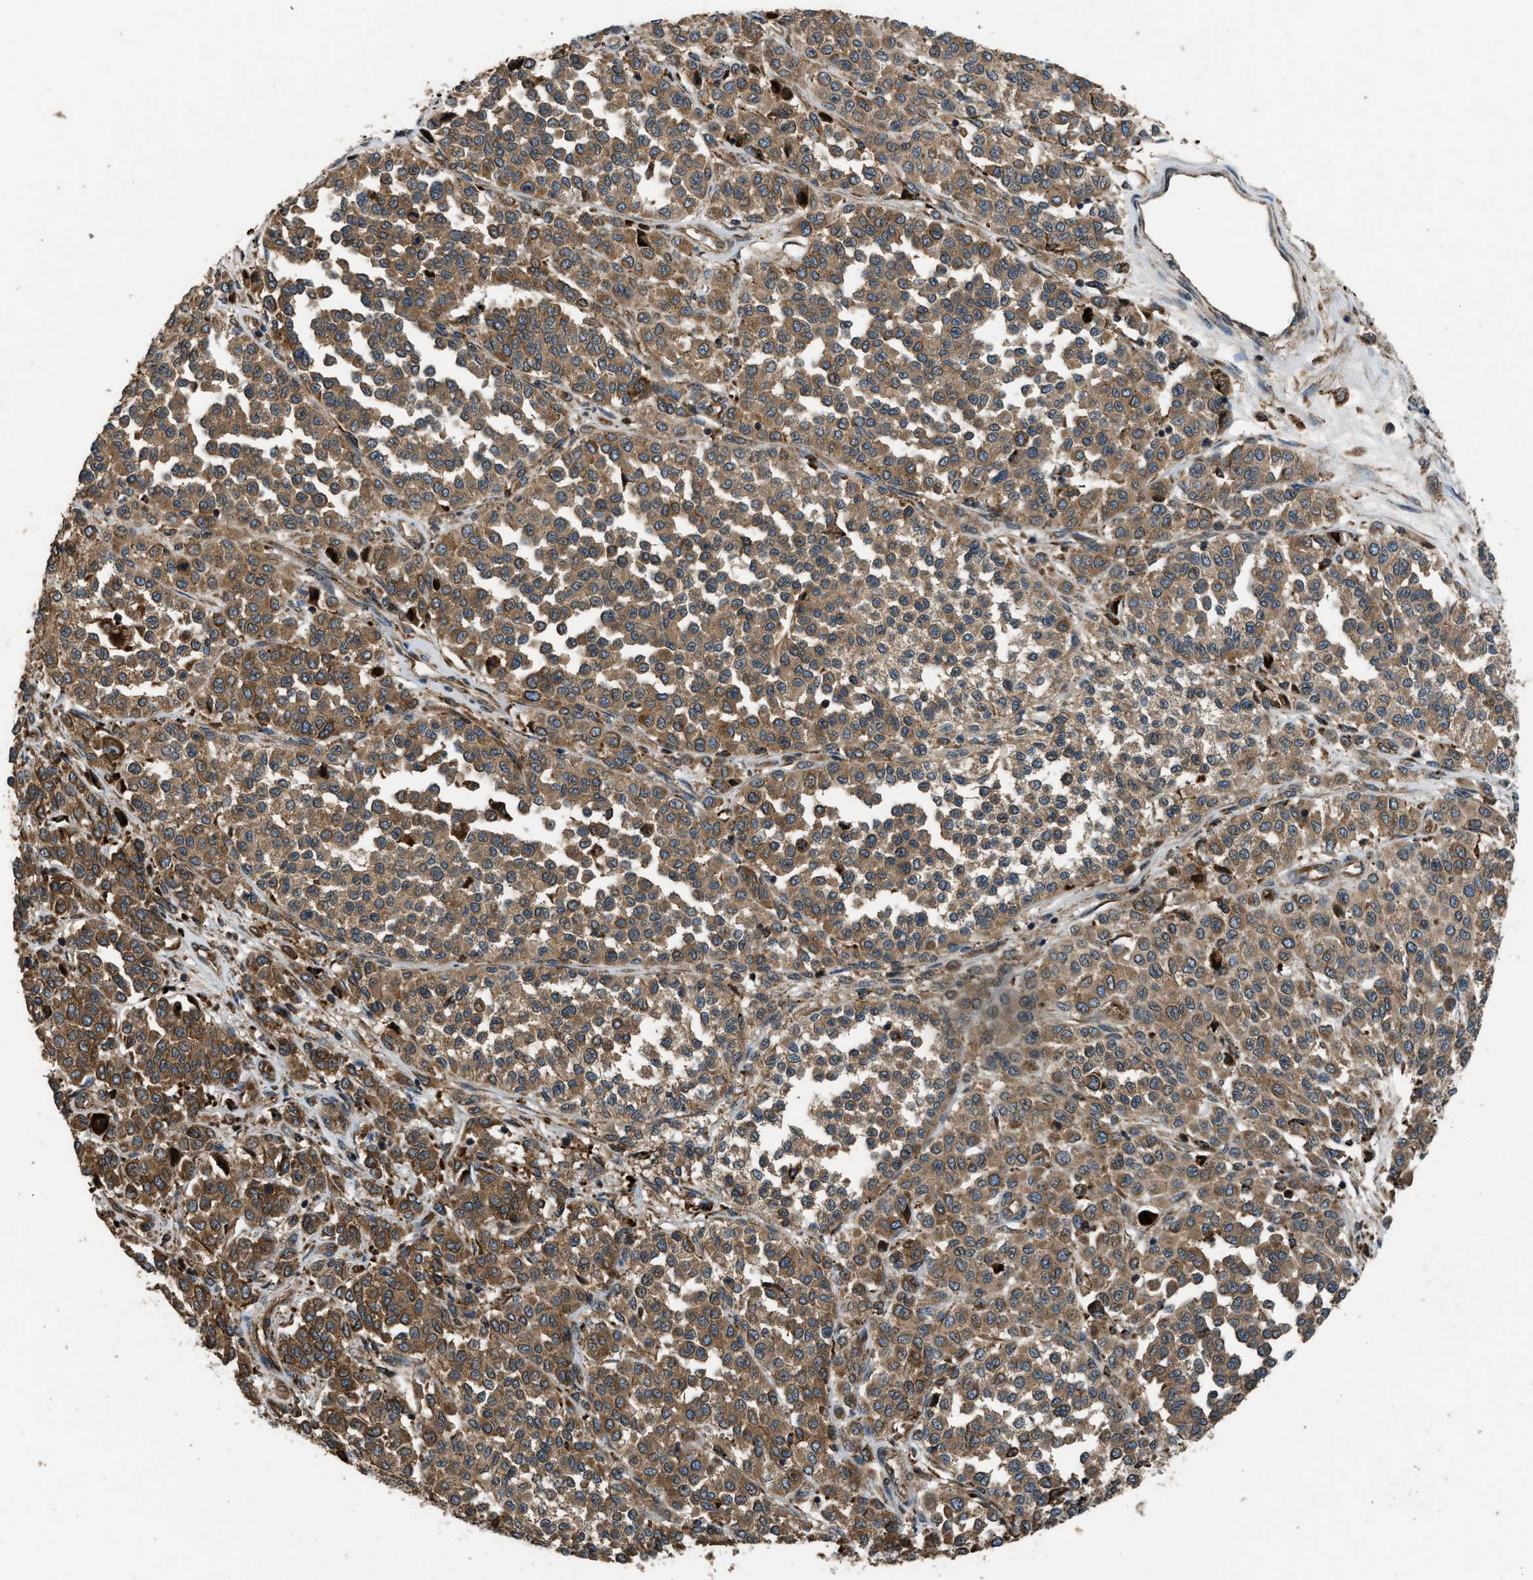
{"staining": {"intensity": "moderate", "quantity": ">75%", "location": "cytoplasmic/membranous"}, "tissue": "melanoma", "cell_type": "Tumor cells", "image_type": "cancer", "snomed": [{"axis": "morphology", "description": "Malignant melanoma, Metastatic site"}, {"axis": "topography", "description": "Pancreas"}], "caption": "A brown stain highlights moderate cytoplasmic/membranous expression of a protein in human malignant melanoma (metastatic site) tumor cells.", "gene": "GGH", "patient": {"sex": "female", "age": 30}}